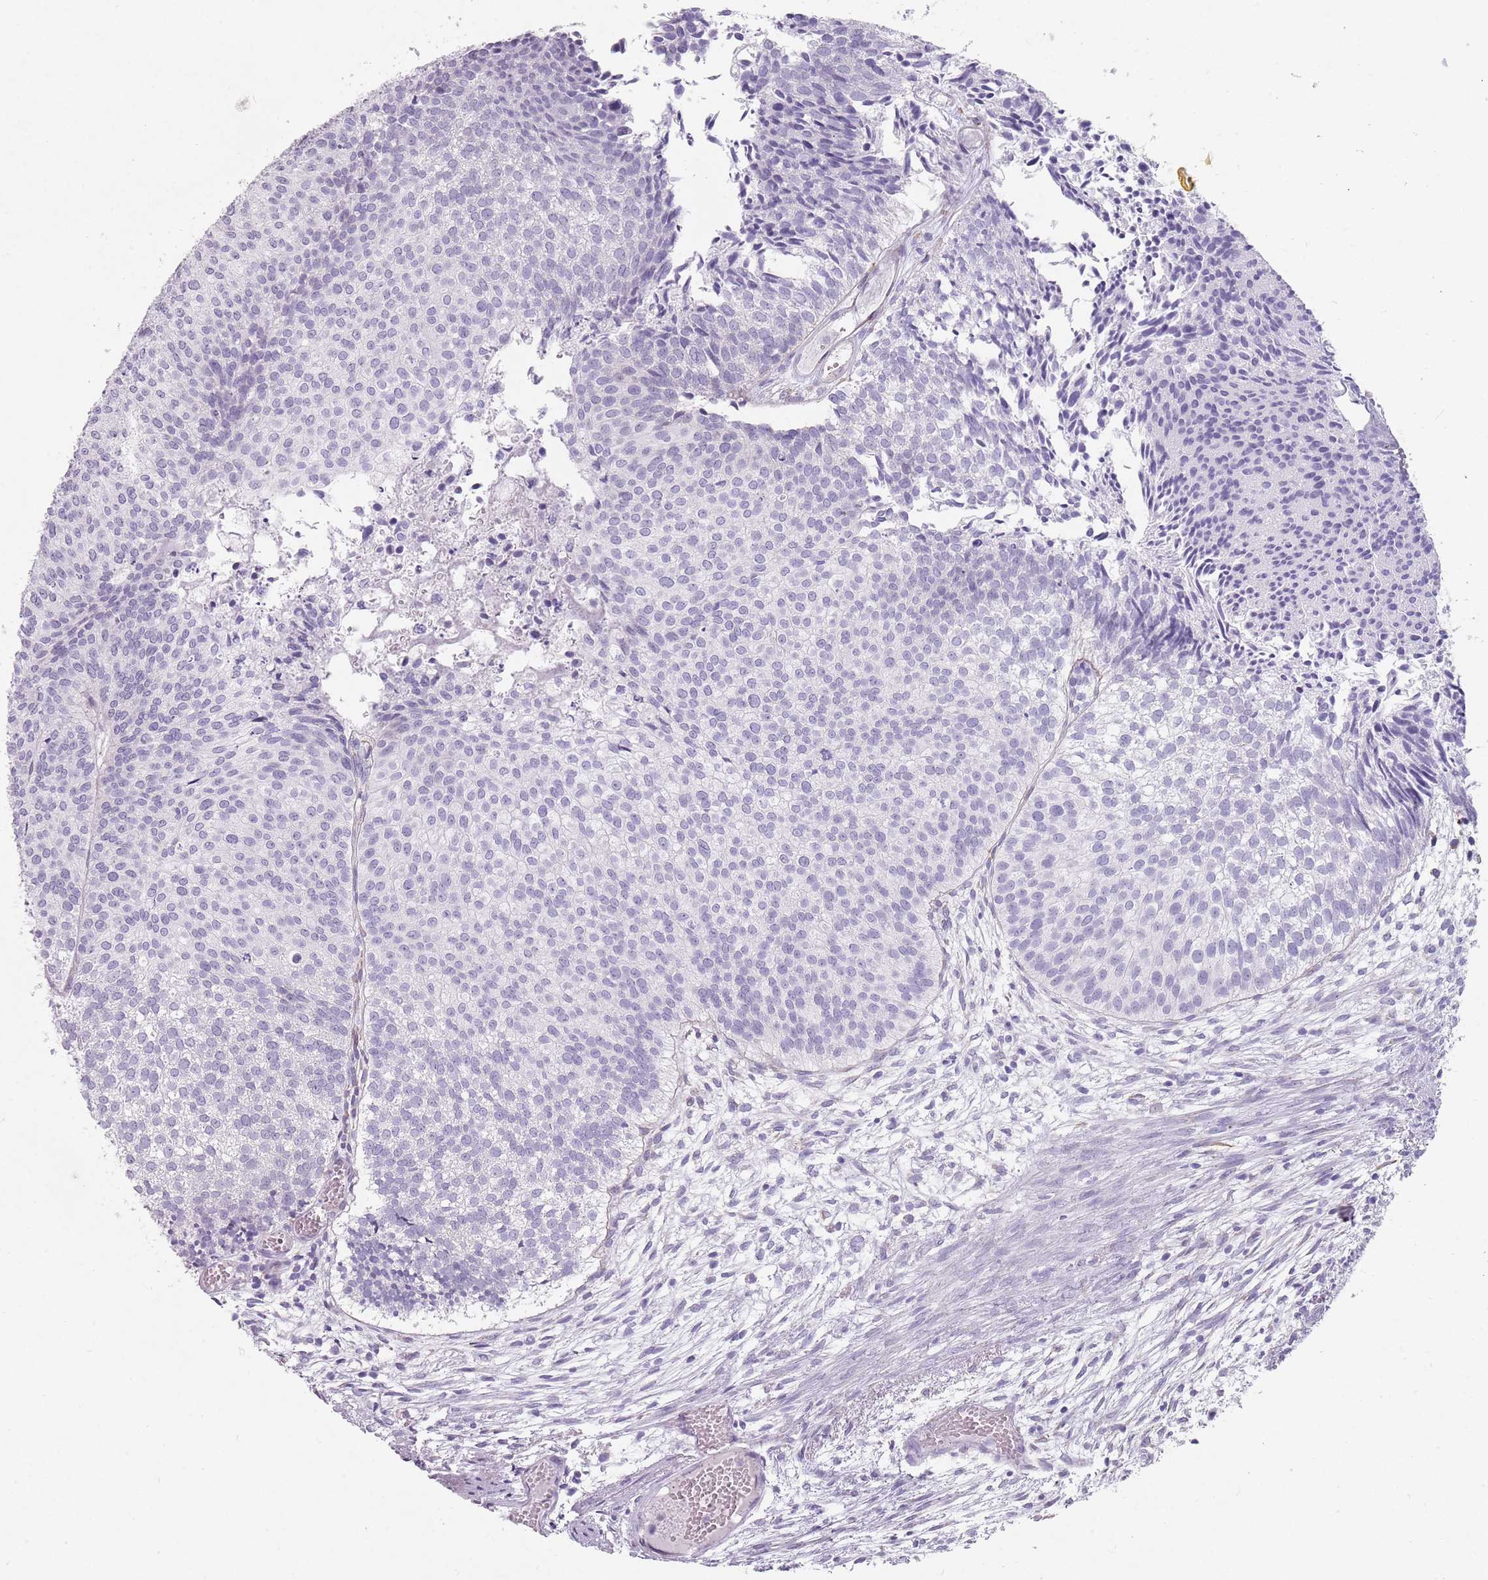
{"staining": {"intensity": "negative", "quantity": "none", "location": "none"}, "tissue": "urothelial cancer", "cell_type": "Tumor cells", "image_type": "cancer", "snomed": [{"axis": "morphology", "description": "Urothelial carcinoma, Low grade"}, {"axis": "topography", "description": "Urinary bladder"}], "caption": "A photomicrograph of human urothelial cancer is negative for staining in tumor cells. Brightfield microscopy of IHC stained with DAB (3,3'-diaminobenzidine) (brown) and hematoxylin (blue), captured at high magnification.", "gene": "DDX4", "patient": {"sex": "male", "age": 84}}